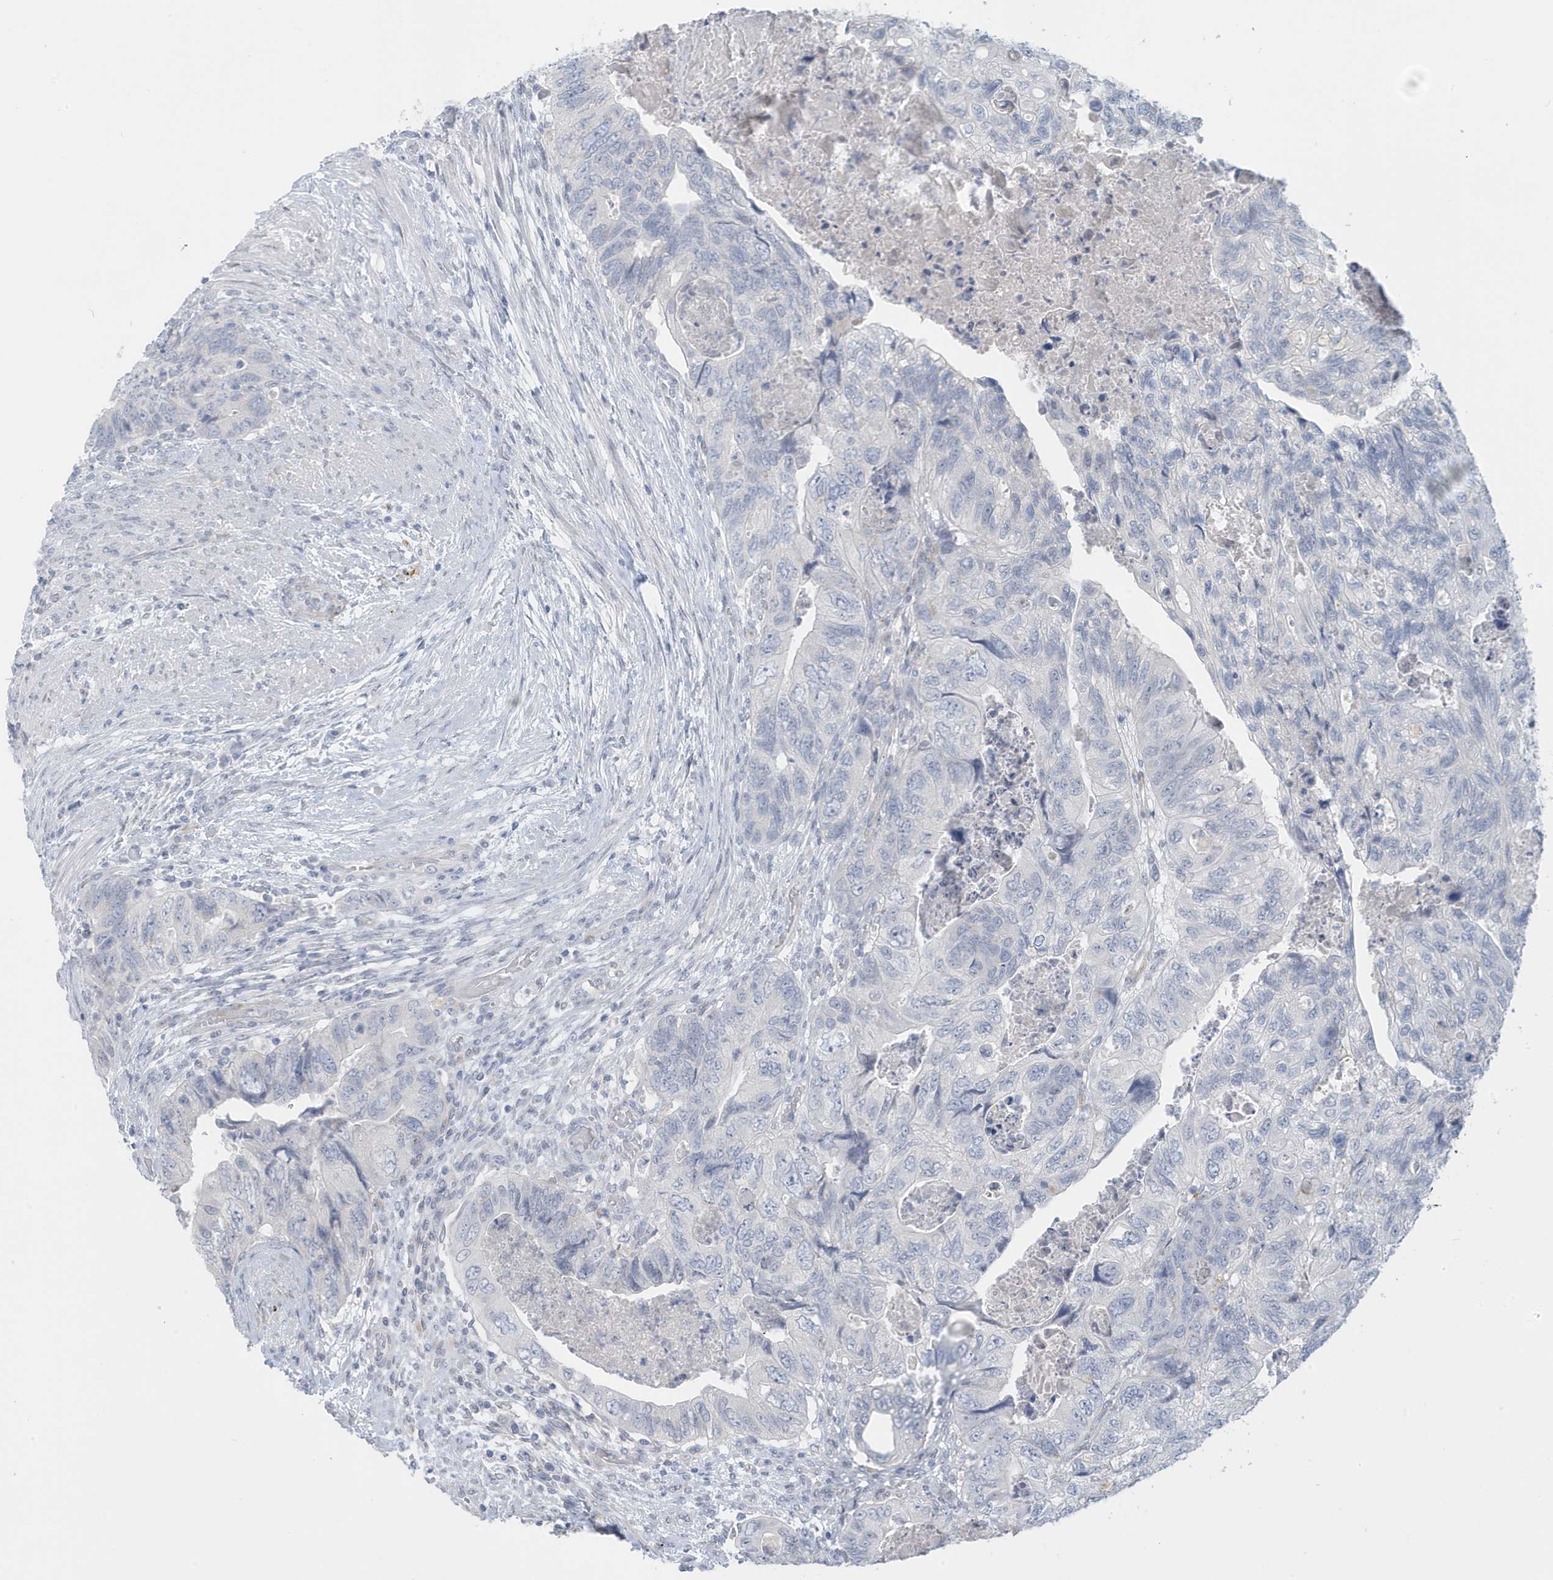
{"staining": {"intensity": "negative", "quantity": "none", "location": "none"}, "tissue": "colorectal cancer", "cell_type": "Tumor cells", "image_type": "cancer", "snomed": [{"axis": "morphology", "description": "Adenocarcinoma, NOS"}, {"axis": "topography", "description": "Rectum"}], "caption": "This is an immunohistochemistry photomicrograph of colorectal cancer (adenocarcinoma). There is no expression in tumor cells.", "gene": "PERM1", "patient": {"sex": "male", "age": 63}}